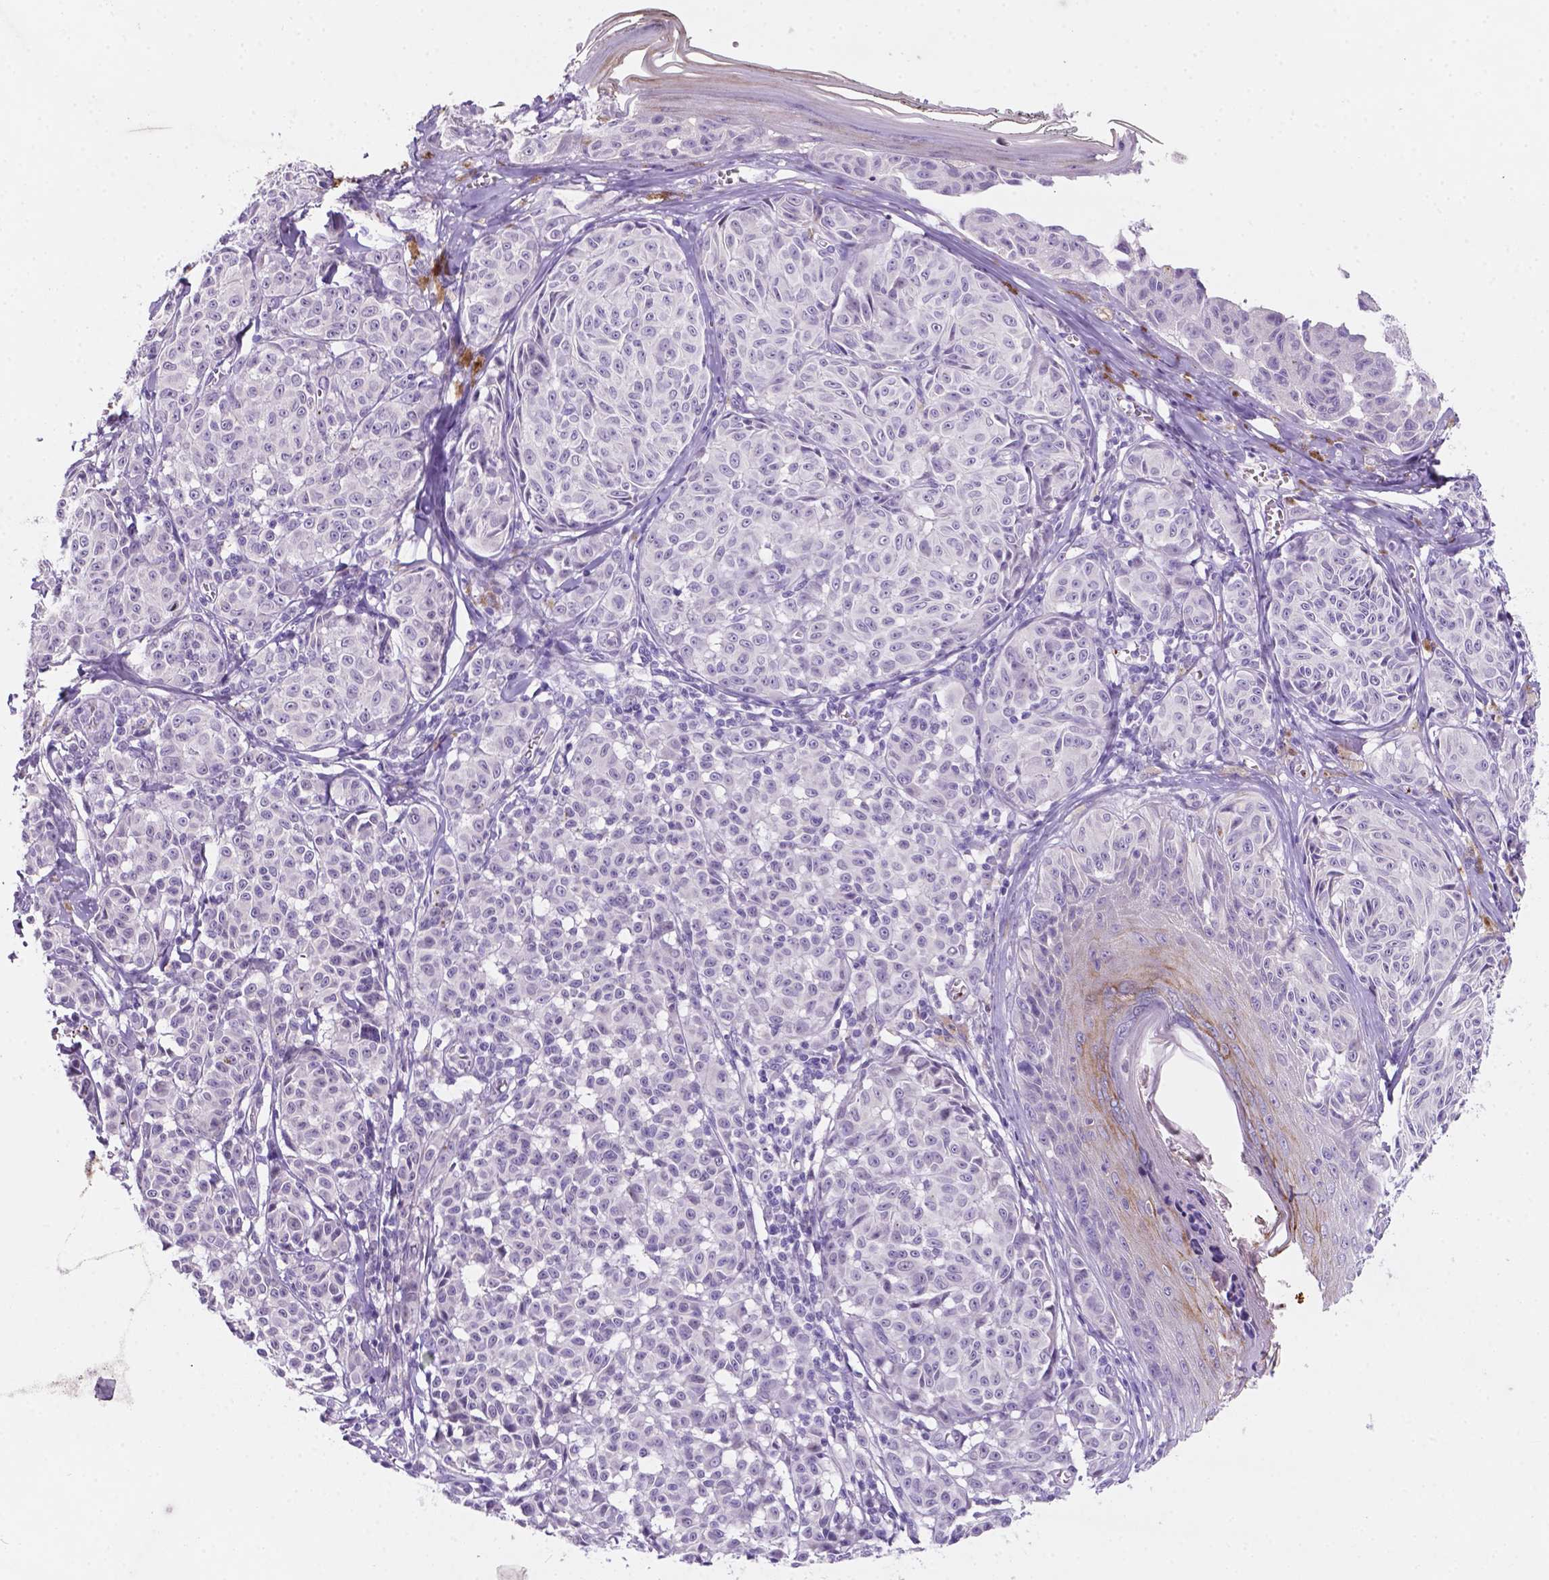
{"staining": {"intensity": "negative", "quantity": "none", "location": "none"}, "tissue": "melanoma", "cell_type": "Tumor cells", "image_type": "cancer", "snomed": [{"axis": "morphology", "description": "Malignant melanoma, NOS"}, {"axis": "topography", "description": "Skin"}], "caption": "The histopathology image reveals no significant staining in tumor cells of melanoma.", "gene": "EBLN2", "patient": {"sex": "female", "age": 43}}